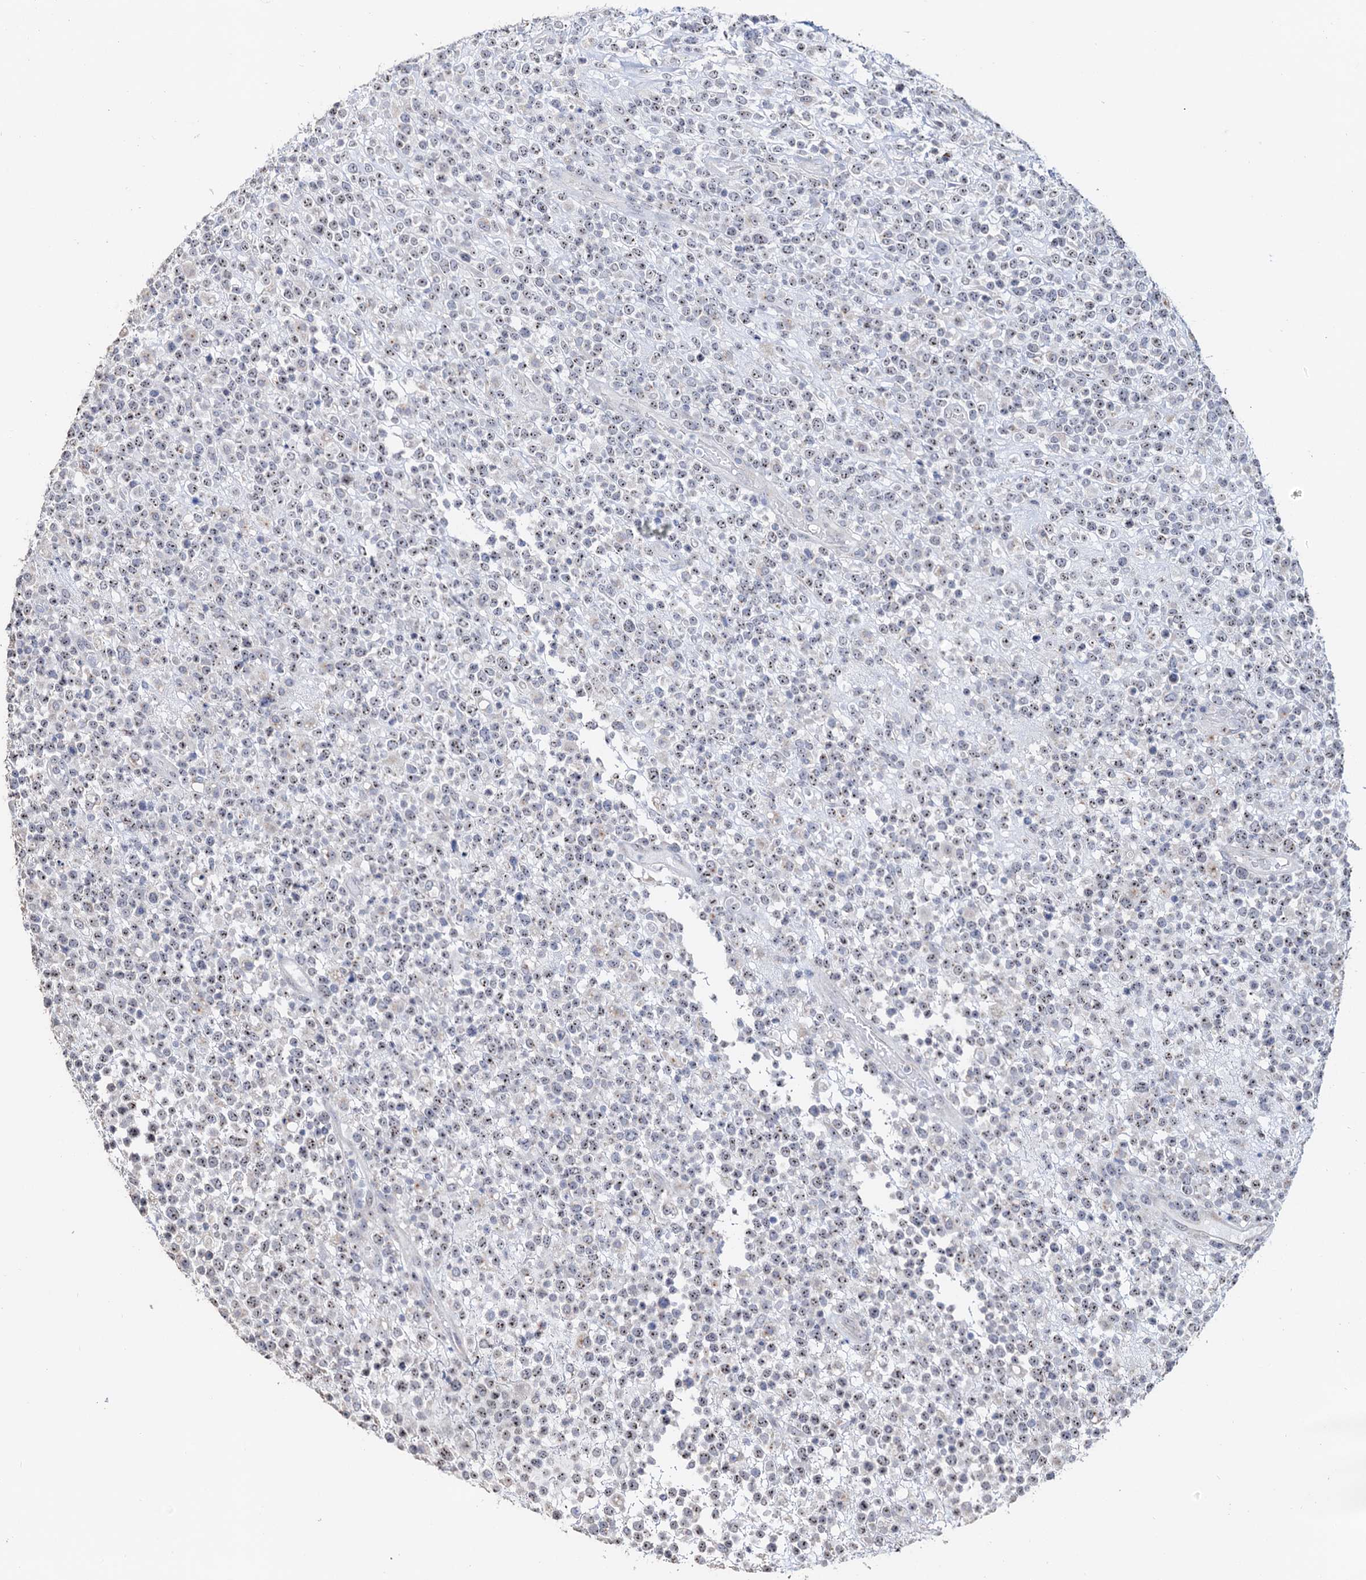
{"staining": {"intensity": "weak", "quantity": ">75%", "location": "nuclear"}, "tissue": "lymphoma", "cell_type": "Tumor cells", "image_type": "cancer", "snomed": [{"axis": "morphology", "description": "Malignant lymphoma, non-Hodgkin's type, High grade"}, {"axis": "topography", "description": "Colon"}], "caption": "The immunohistochemical stain labels weak nuclear positivity in tumor cells of lymphoma tissue.", "gene": "C2CD3", "patient": {"sex": "female", "age": 53}}